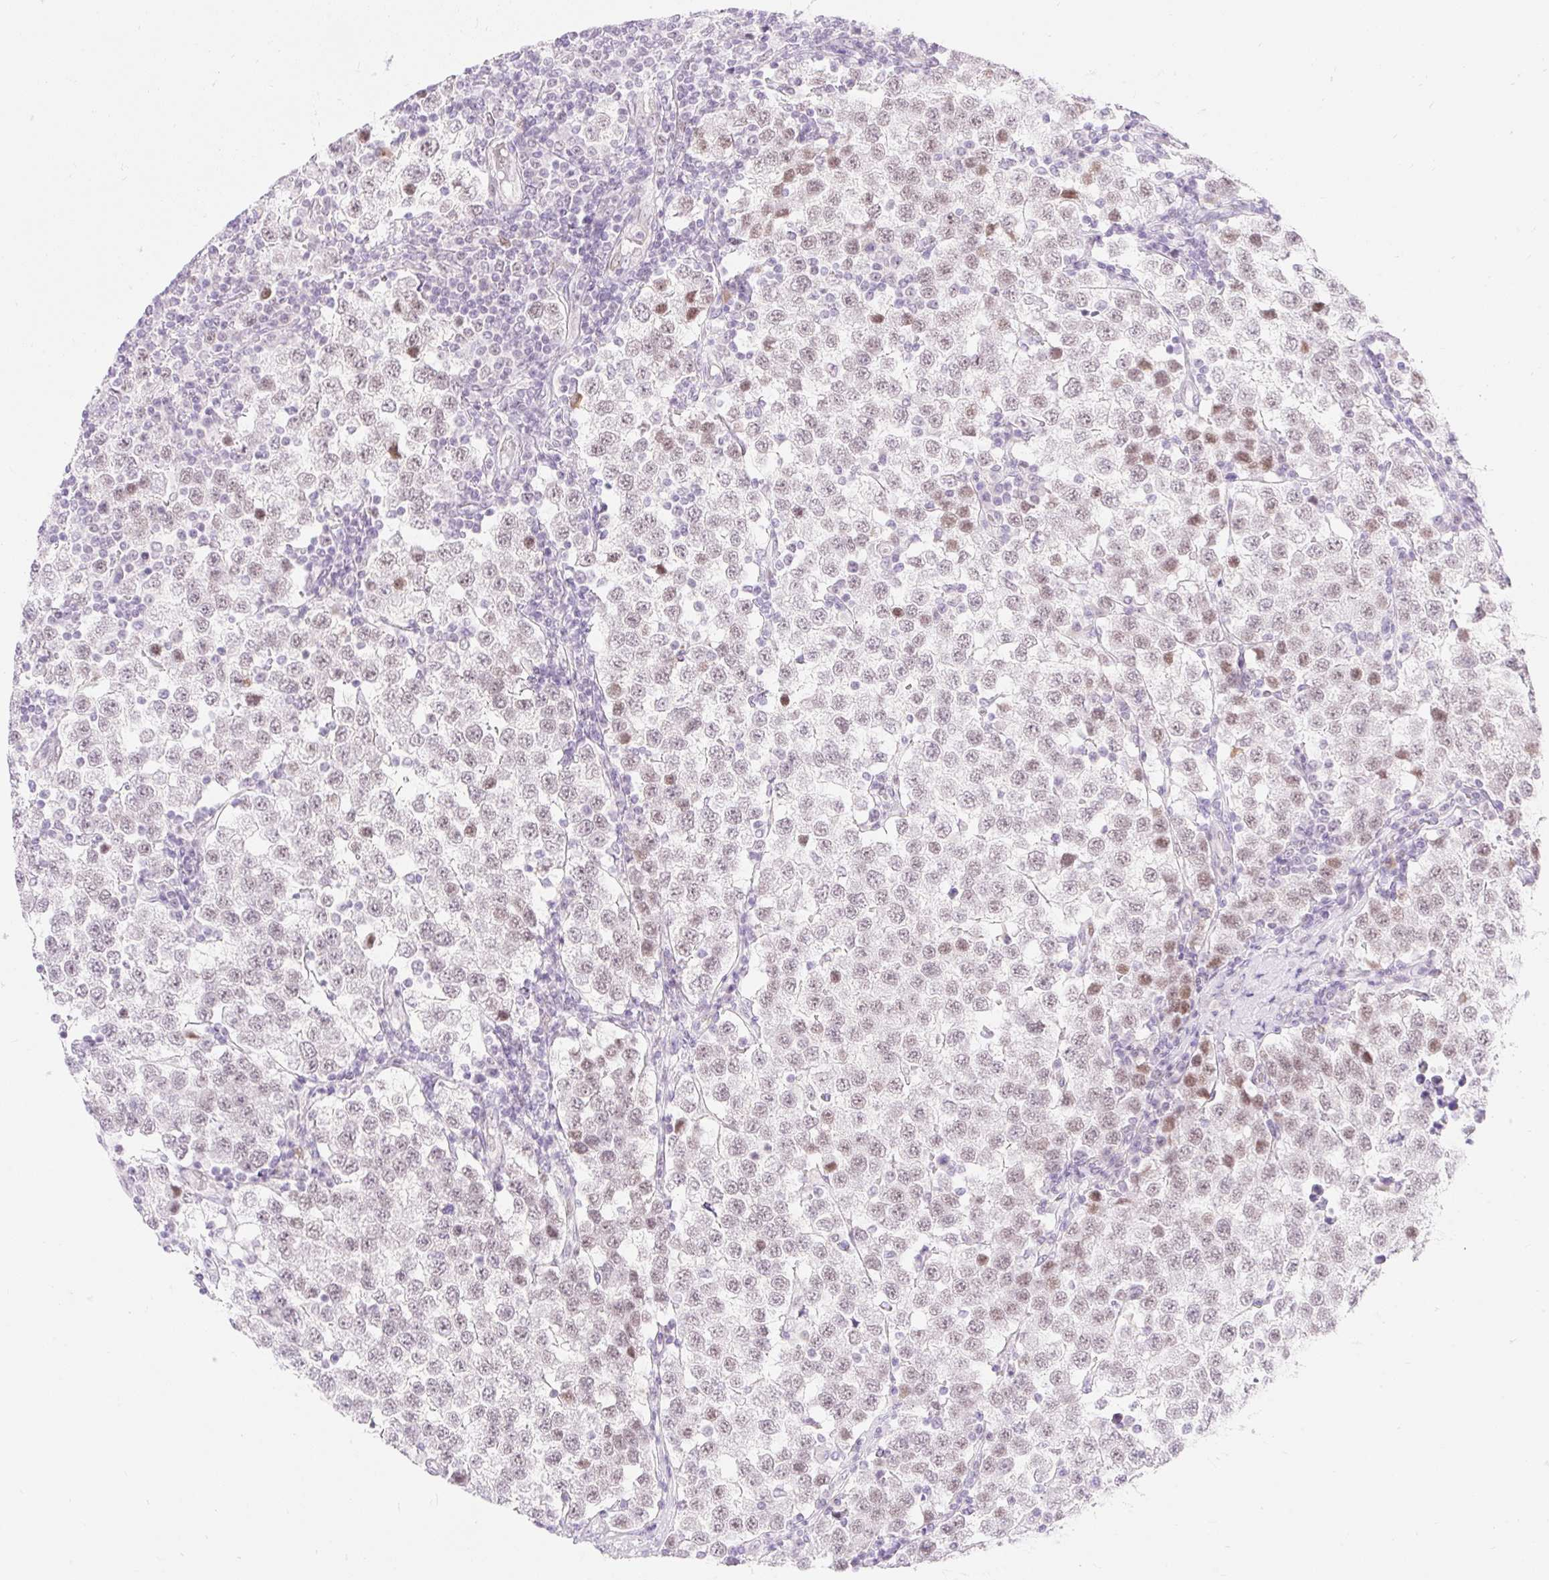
{"staining": {"intensity": "moderate", "quantity": "<25%", "location": "nuclear"}, "tissue": "testis cancer", "cell_type": "Tumor cells", "image_type": "cancer", "snomed": [{"axis": "morphology", "description": "Seminoma, NOS"}, {"axis": "topography", "description": "Testis"}], "caption": "An immunohistochemistry histopathology image of tumor tissue is shown. Protein staining in brown shows moderate nuclear positivity in testis cancer (seminoma) within tumor cells.", "gene": "H2BW1", "patient": {"sex": "male", "age": 34}}